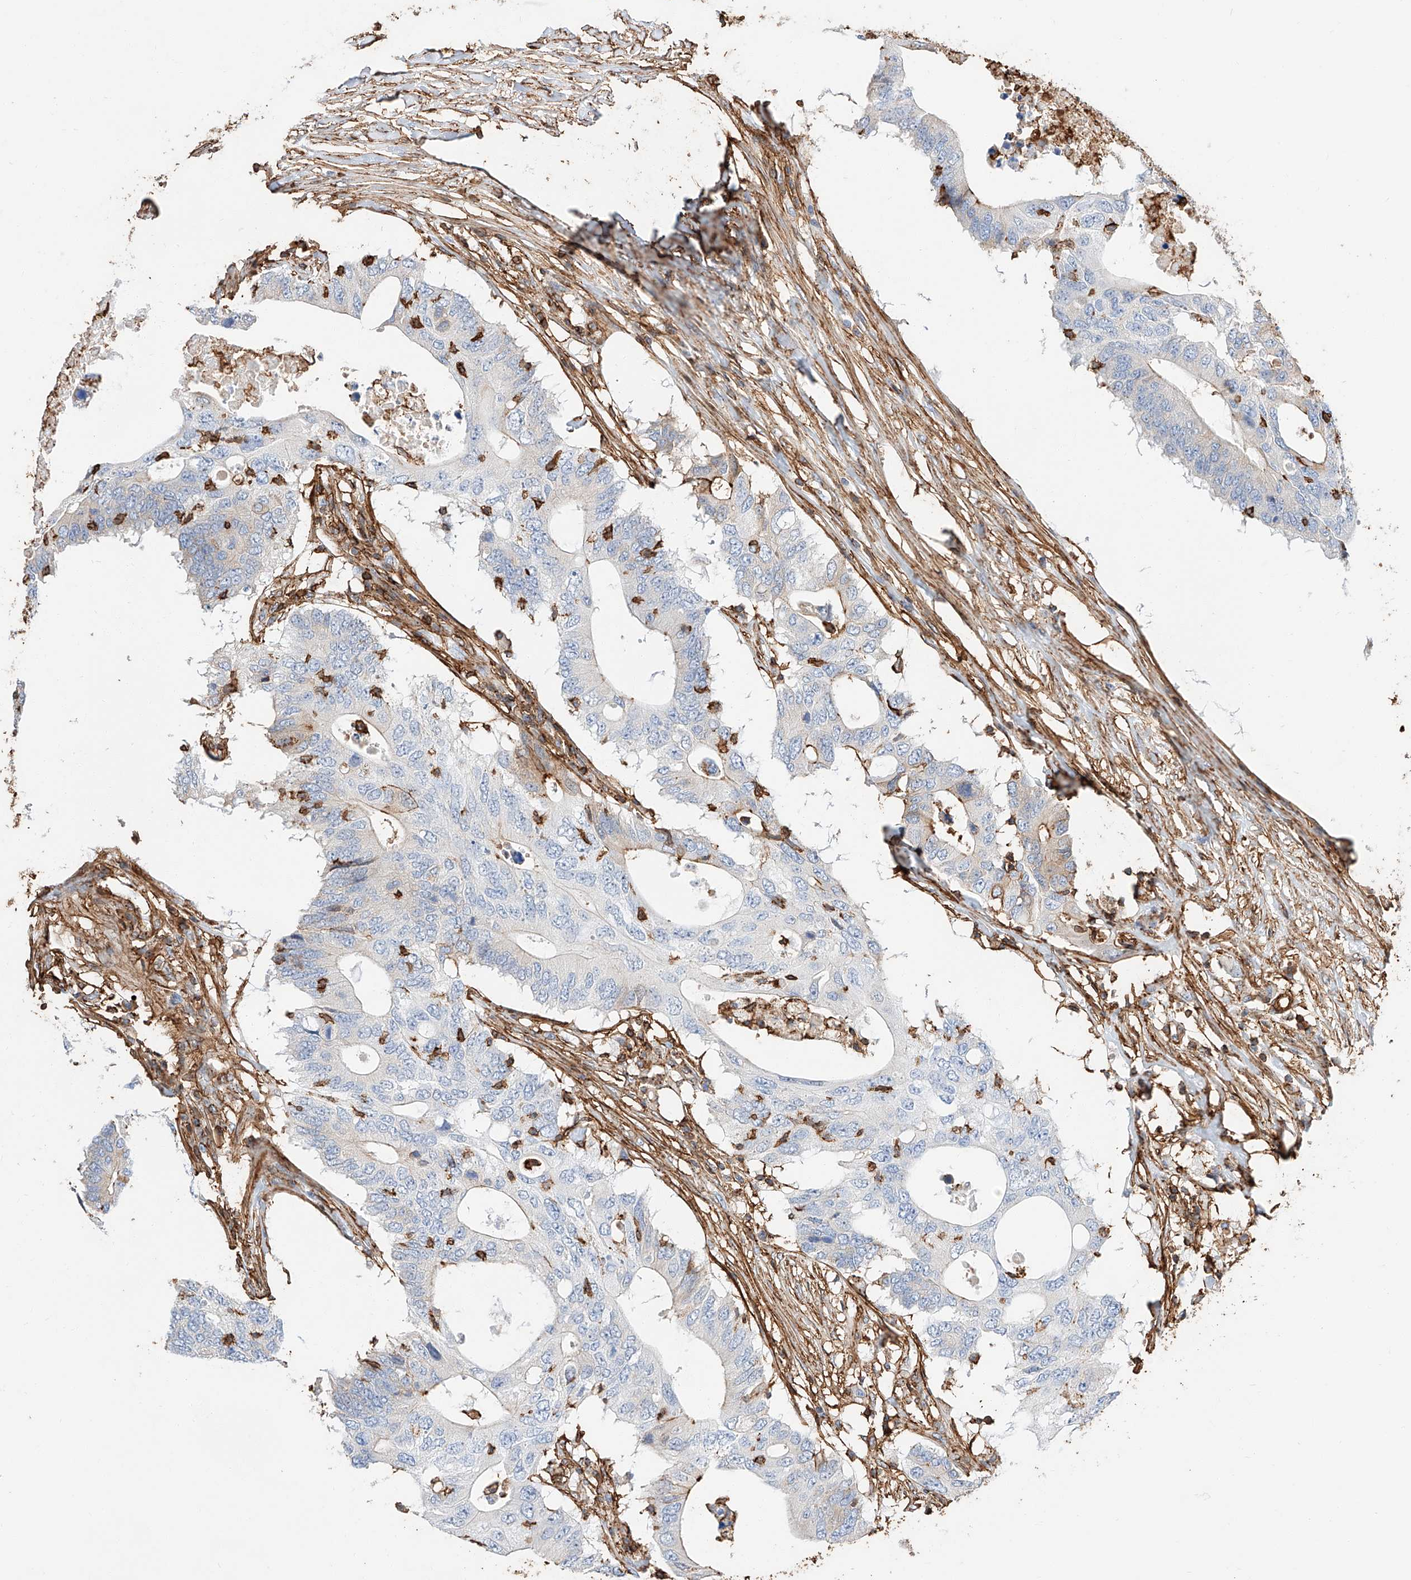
{"staining": {"intensity": "negative", "quantity": "none", "location": "none"}, "tissue": "colorectal cancer", "cell_type": "Tumor cells", "image_type": "cancer", "snomed": [{"axis": "morphology", "description": "Adenocarcinoma, NOS"}, {"axis": "topography", "description": "Colon"}], "caption": "Protein analysis of colorectal cancer displays no significant positivity in tumor cells.", "gene": "WFS1", "patient": {"sex": "male", "age": 71}}